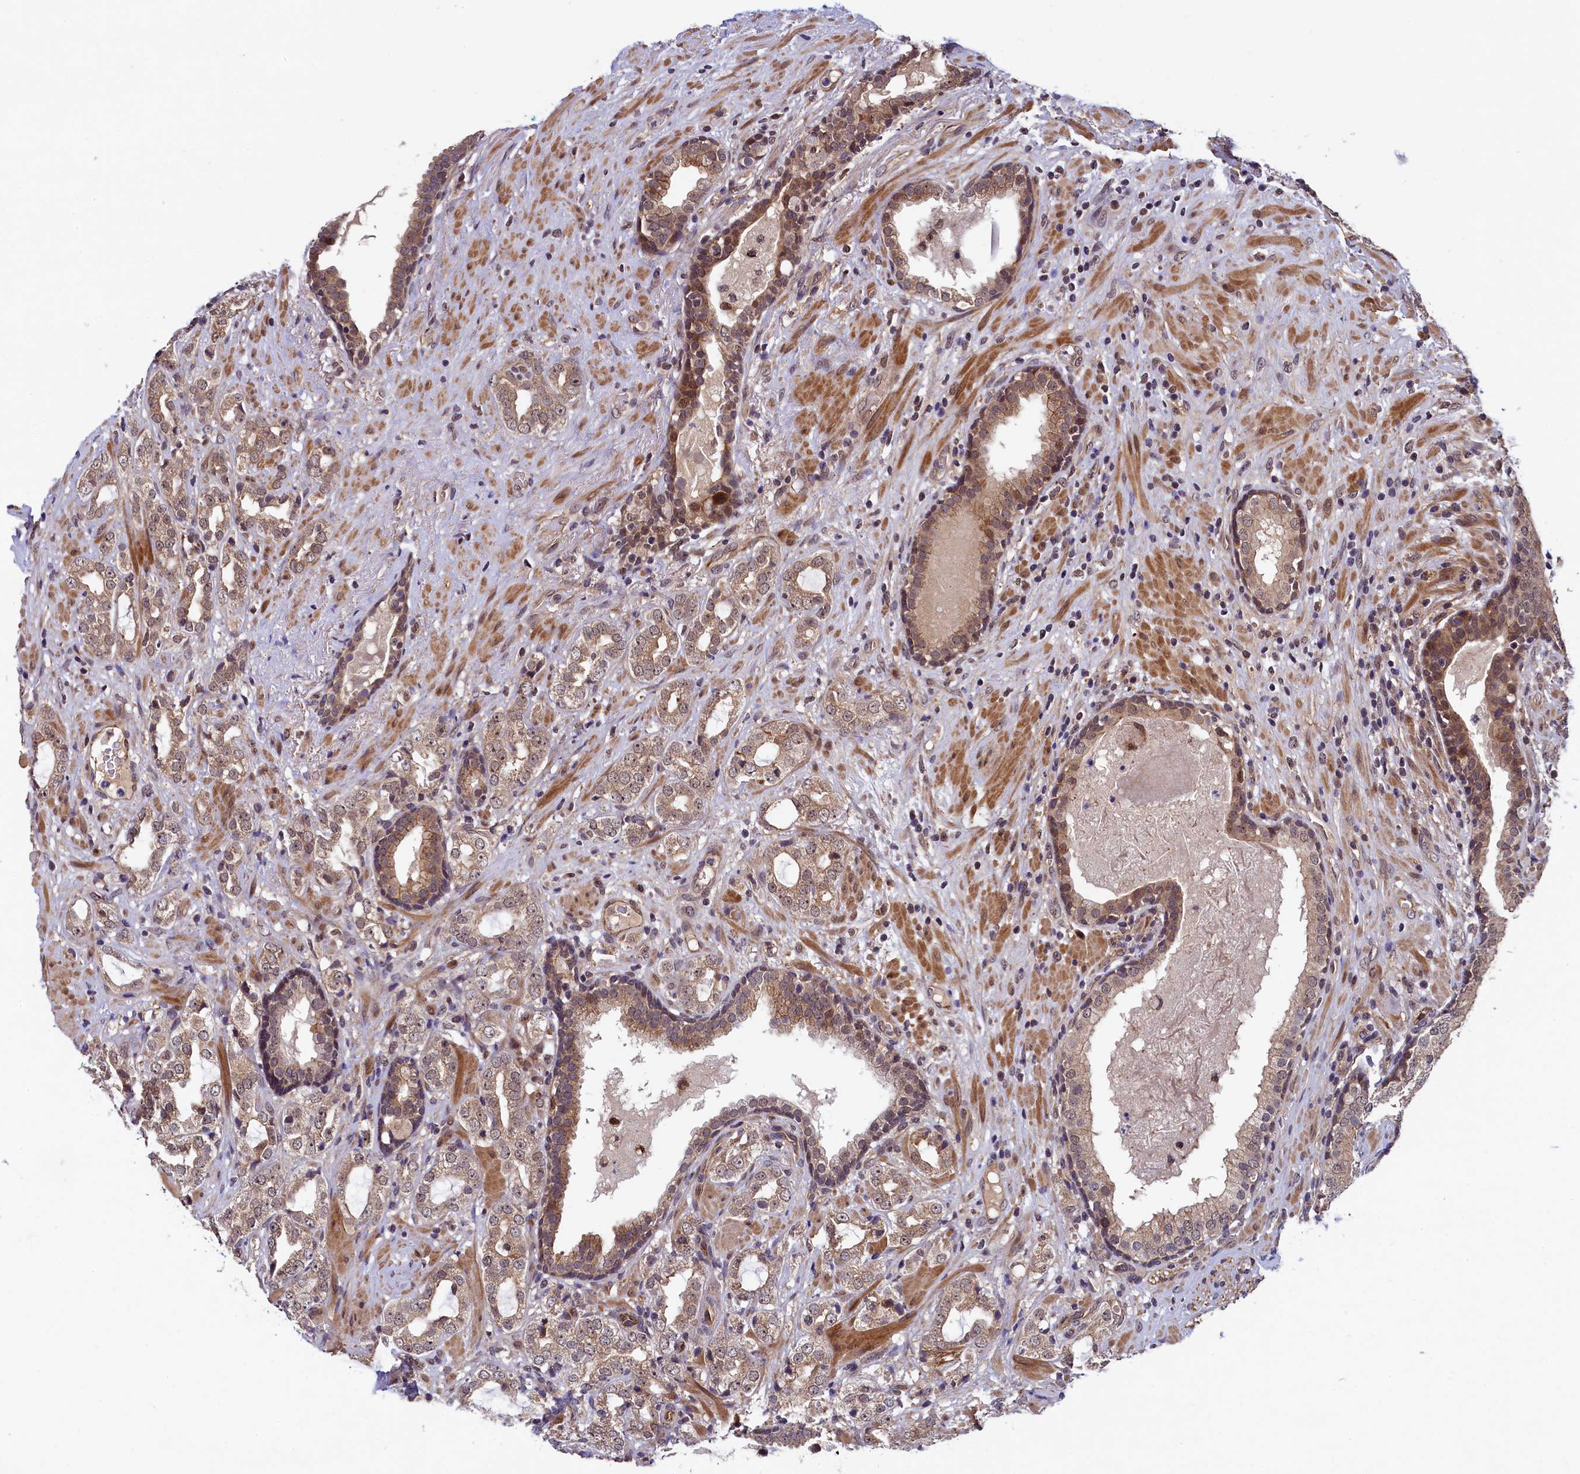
{"staining": {"intensity": "weak", "quantity": "25%-75%", "location": "cytoplasmic/membranous"}, "tissue": "prostate cancer", "cell_type": "Tumor cells", "image_type": "cancer", "snomed": [{"axis": "morphology", "description": "Adenocarcinoma, High grade"}, {"axis": "topography", "description": "Prostate"}], "caption": "Human prostate cancer (high-grade adenocarcinoma) stained with a protein marker shows weak staining in tumor cells.", "gene": "ARL14EP", "patient": {"sex": "male", "age": 64}}